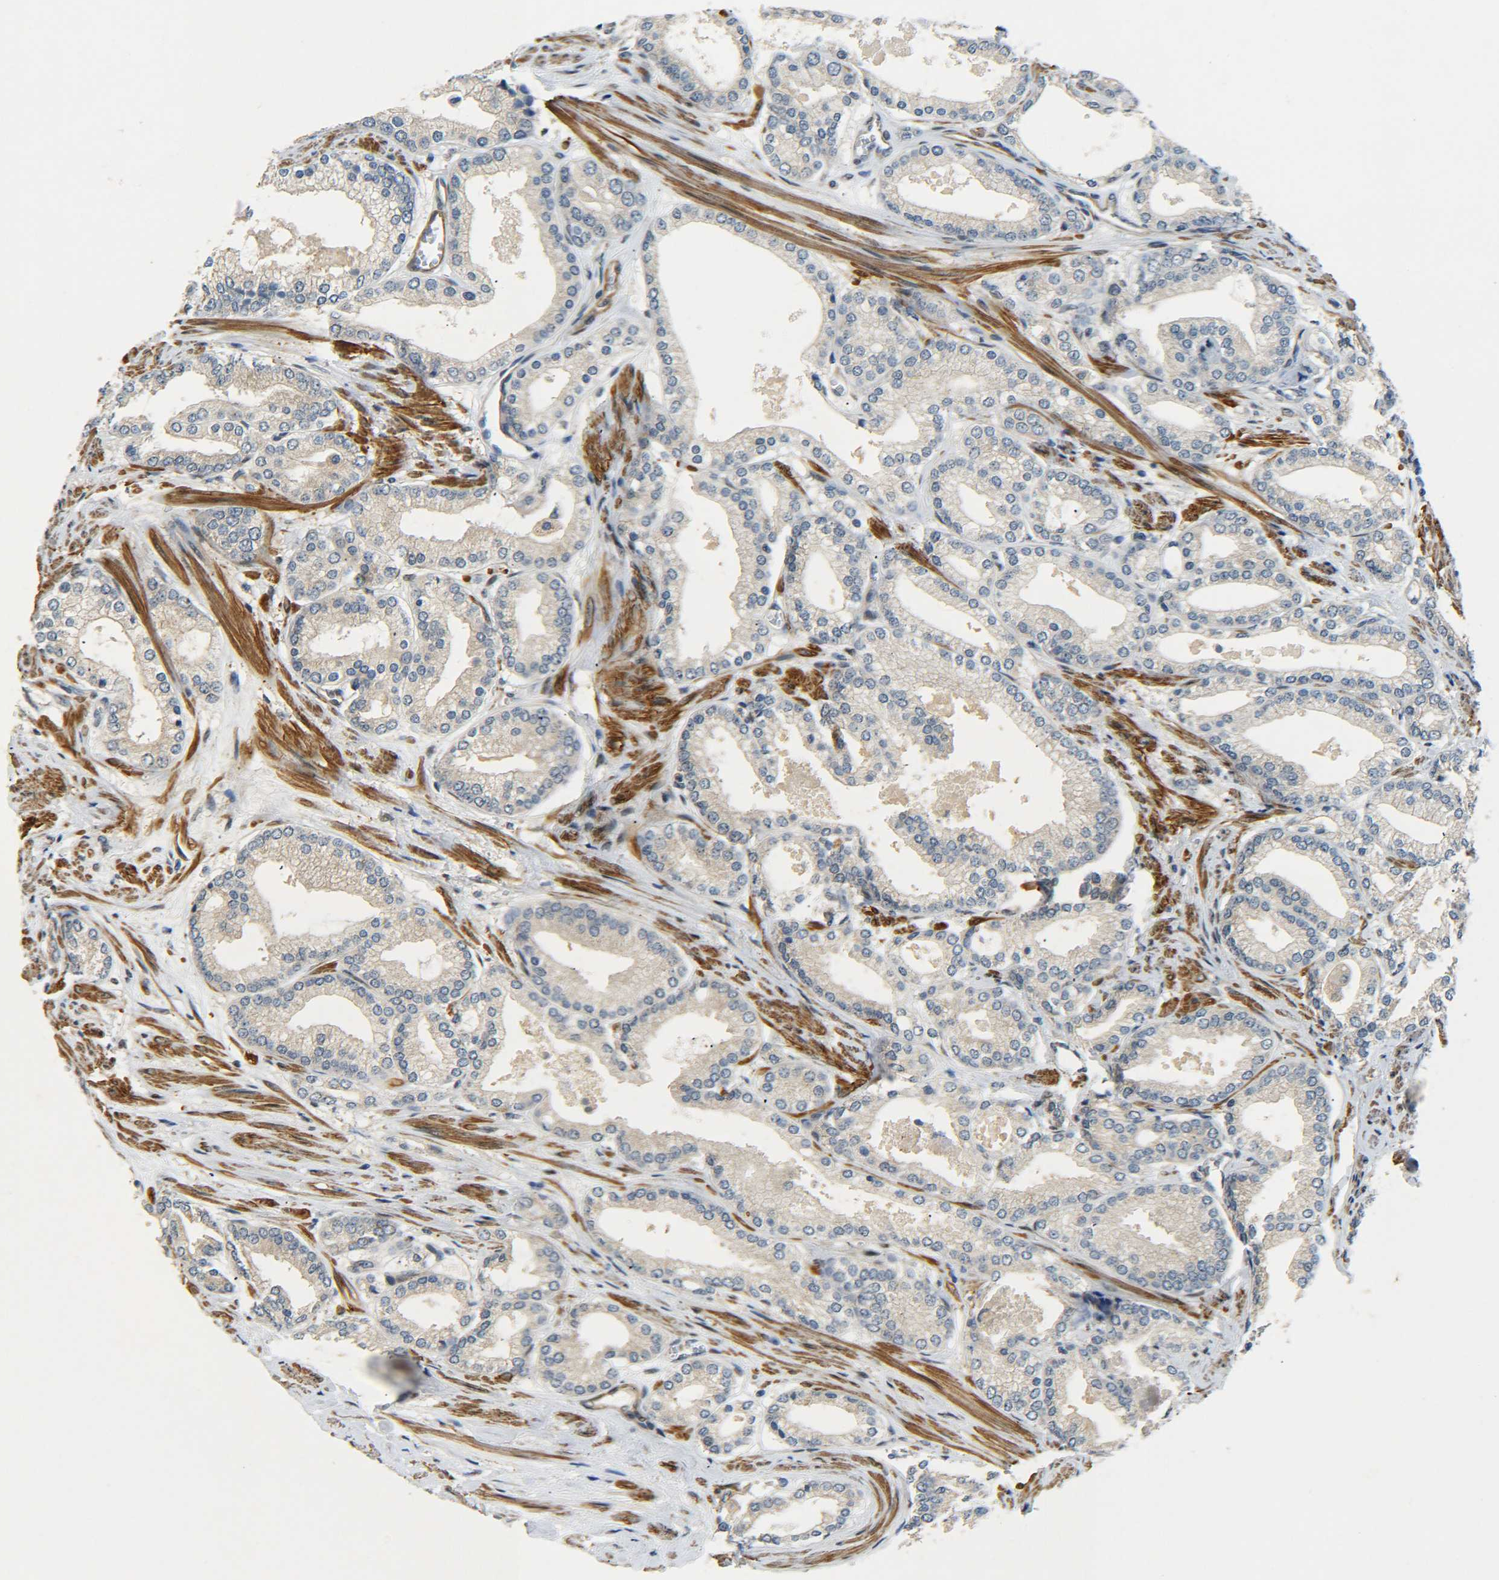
{"staining": {"intensity": "negative", "quantity": "none", "location": "none"}, "tissue": "prostate cancer", "cell_type": "Tumor cells", "image_type": "cancer", "snomed": [{"axis": "morphology", "description": "Adenocarcinoma, High grade"}, {"axis": "topography", "description": "Prostate"}], "caption": "Tumor cells show no significant staining in prostate high-grade adenocarcinoma.", "gene": "MEIS1", "patient": {"sex": "male", "age": 61}}